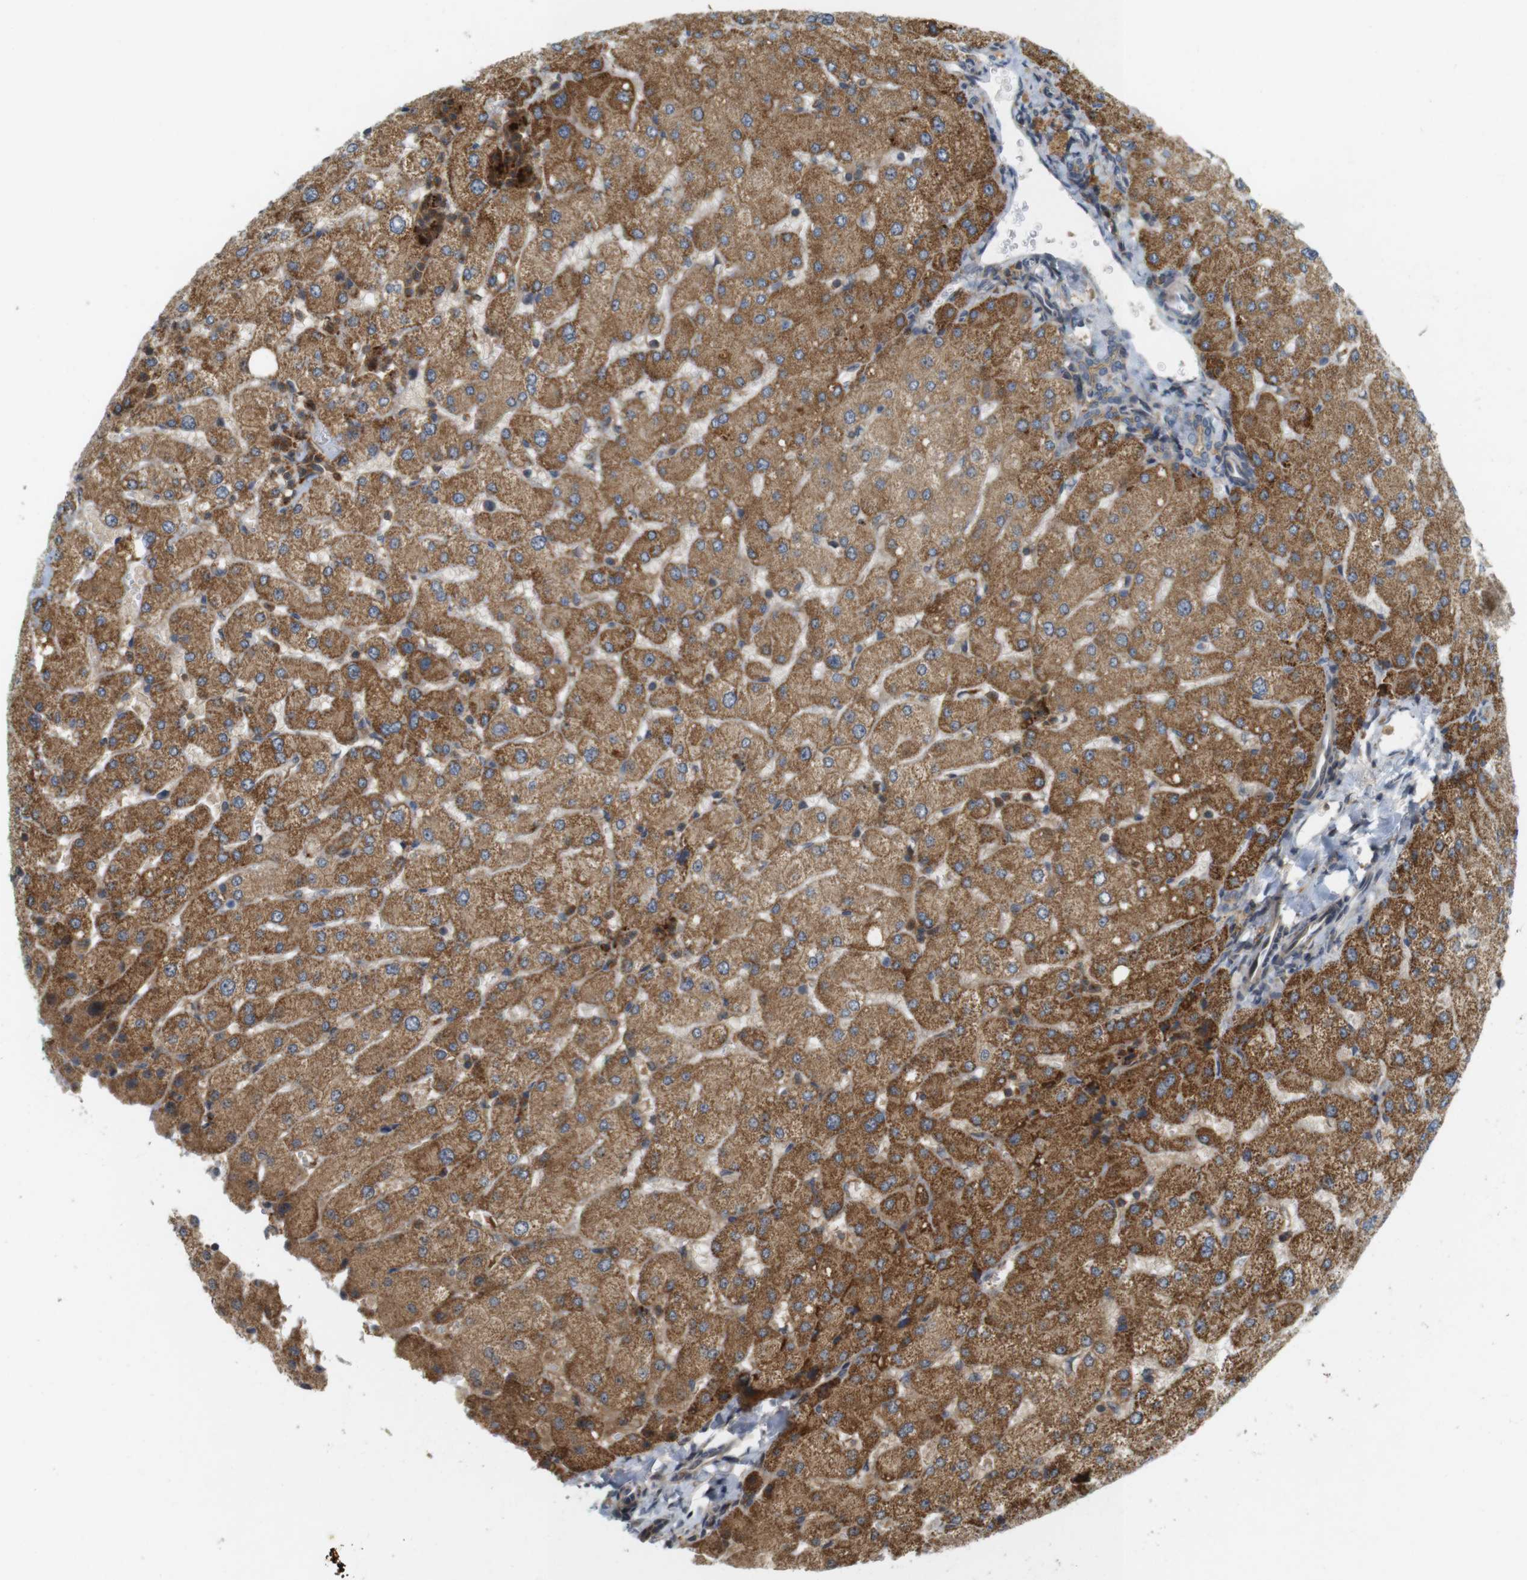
{"staining": {"intensity": "moderate", "quantity": ">75%", "location": "cytoplasmic/membranous"}, "tissue": "liver", "cell_type": "Cholangiocytes", "image_type": "normal", "snomed": [{"axis": "morphology", "description": "Normal tissue, NOS"}, {"axis": "topography", "description": "Liver"}], "caption": "This micrograph reveals immunohistochemistry (IHC) staining of normal human liver, with medium moderate cytoplasmic/membranous positivity in approximately >75% of cholangiocytes.", "gene": "TMX3", "patient": {"sex": "male", "age": 55}}